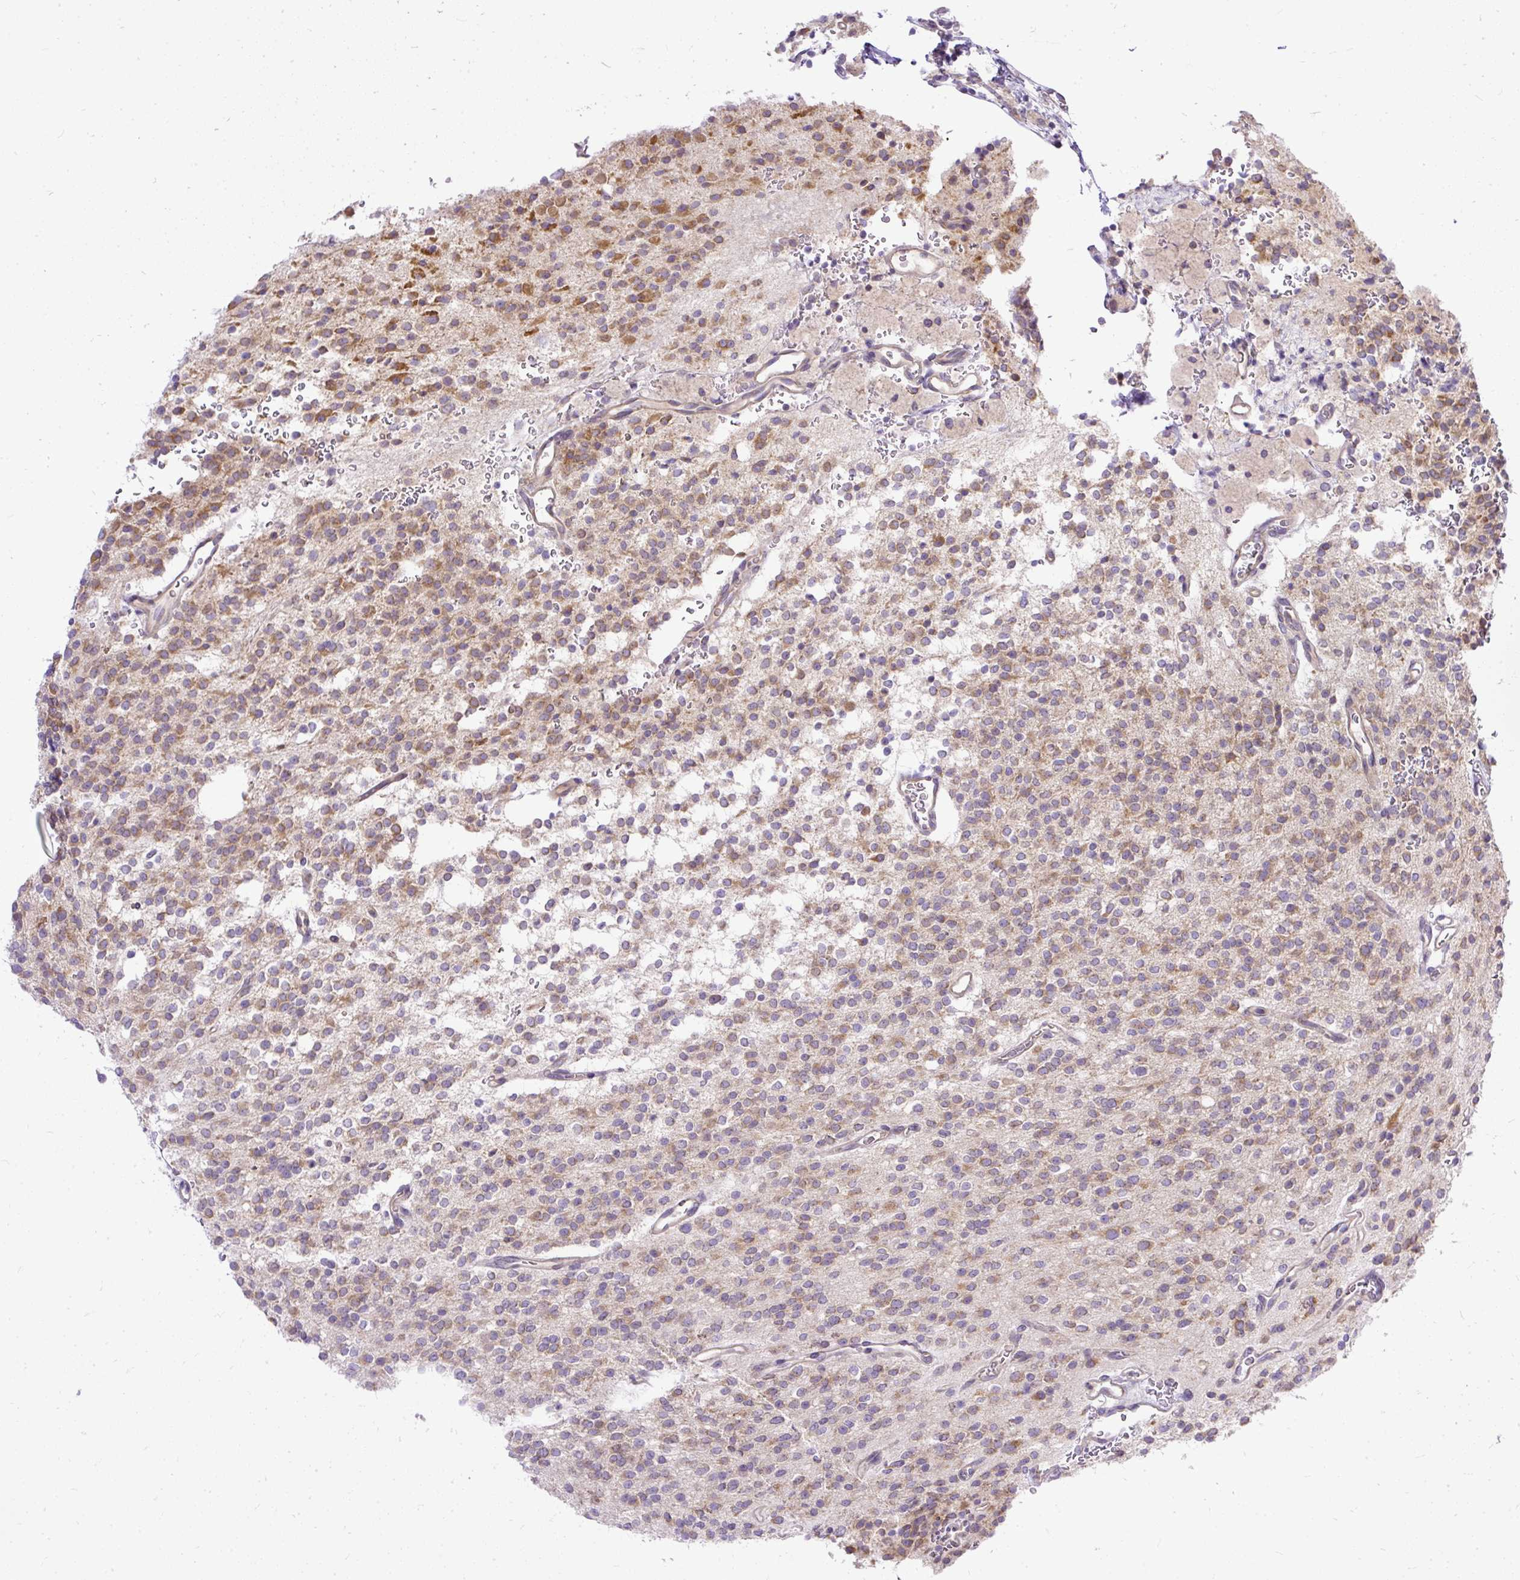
{"staining": {"intensity": "moderate", "quantity": ">75%", "location": "cytoplasmic/membranous"}, "tissue": "glioma", "cell_type": "Tumor cells", "image_type": "cancer", "snomed": [{"axis": "morphology", "description": "Glioma, malignant, High grade"}, {"axis": "topography", "description": "Brain"}], "caption": "Moderate cytoplasmic/membranous protein positivity is identified in approximately >75% of tumor cells in malignant glioma (high-grade). The staining was performed using DAB (3,3'-diaminobenzidine), with brown indicating positive protein expression. Nuclei are stained blue with hematoxylin.", "gene": "AMFR", "patient": {"sex": "male", "age": 34}}